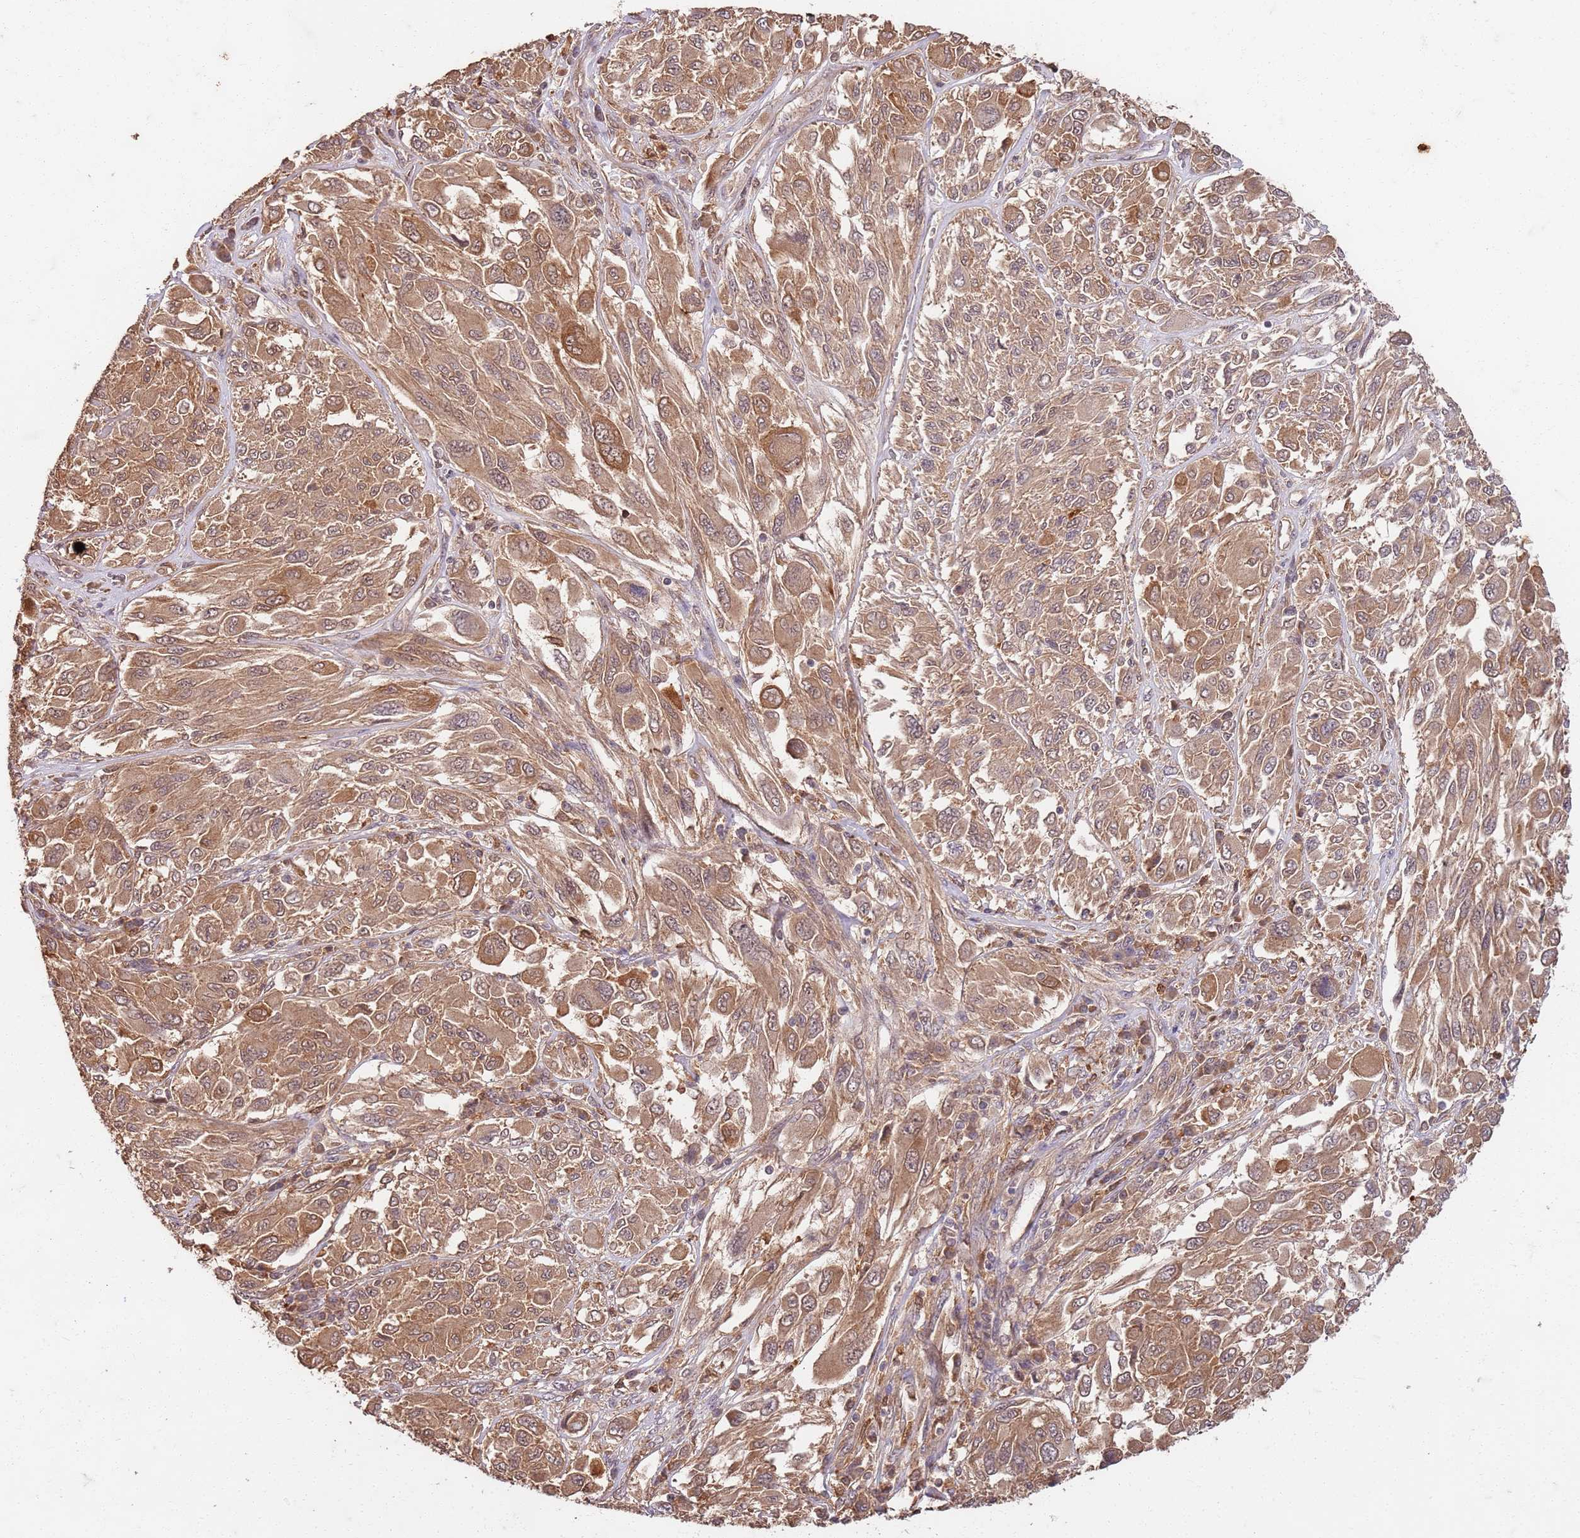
{"staining": {"intensity": "moderate", "quantity": ">75%", "location": "cytoplasmic/membranous,nuclear"}, "tissue": "melanoma", "cell_type": "Tumor cells", "image_type": "cancer", "snomed": [{"axis": "morphology", "description": "Malignant melanoma, NOS"}, {"axis": "topography", "description": "Skin"}], "caption": "Immunohistochemical staining of human malignant melanoma exhibits moderate cytoplasmic/membranous and nuclear protein positivity in about >75% of tumor cells.", "gene": "UBE3A", "patient": {"sex": "female", "age": 91}}